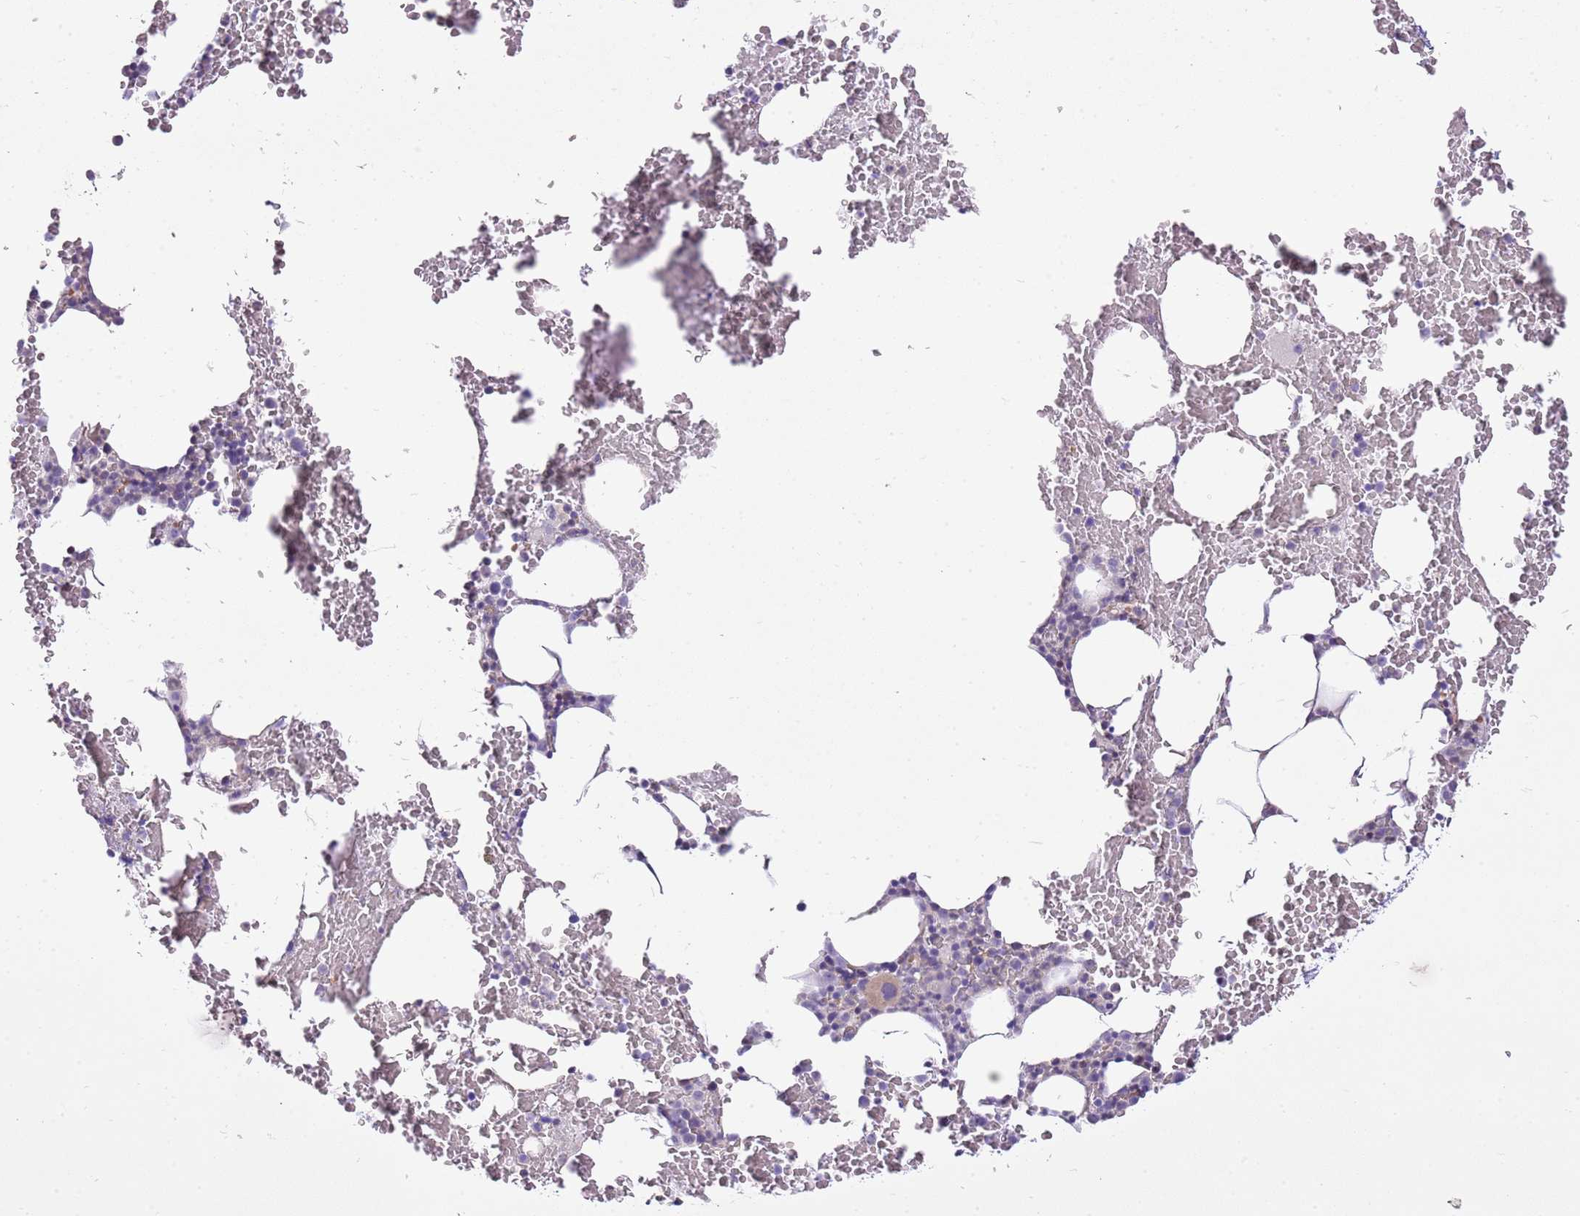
{"staining": {"intensity": "negative", "quantity": "none", "location": "none"}, "tissue": "bone marrow", "cell_type": "Hematopoietic cells", "image_type": "normal", "snomed": [{"axis": "morphology", "description": "Normal tissue, NOS"}, {"axis": "morphology", "description": "Inflammation, NOS"}, {"axis": "topography", "description": "Bone marrow"}], "caption": "Bone marrow stained for a protein using IHC displays no staining hematopoietic cells.", "gene": "XPO7", "patient": {"sex": "female", "age": 78}}